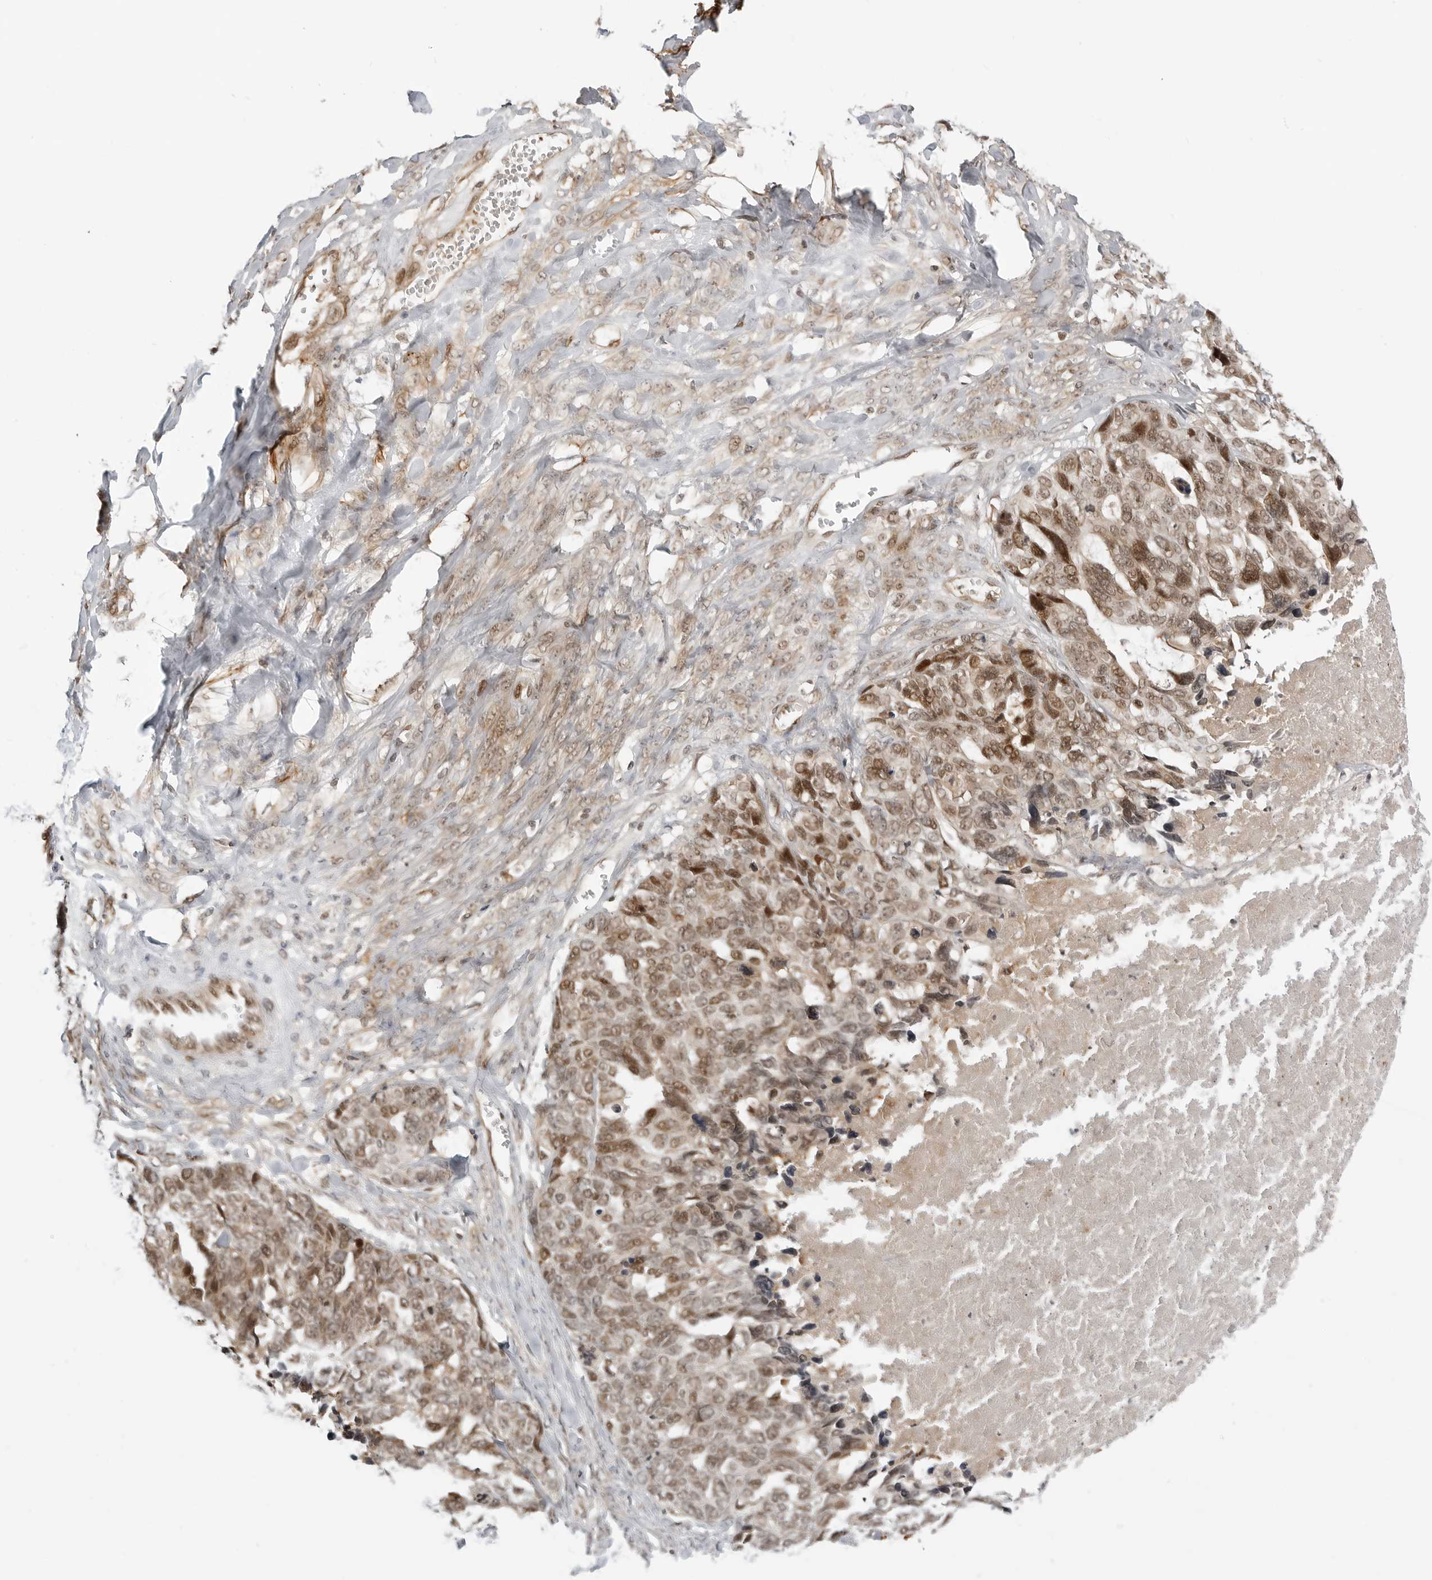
{"staining": {"intensity": "moderate", "quantity": ">75%", "location": "cytoplasmic/membranous,nuclear"}, "tissue": "ovarian cancer", "cell_type": "Tumor cells", "image_type": "cancer", "snomed": [{"axis": "morphology", "description": "Cystadenocarcinoma, serous, NOS"}, {"axis": "topography", "description": "Ovary"}], "caption": "The immunohistochemical stain labels moderate cytoplasmic/membranous and nuclear positivity in tumor cells of ovarian serous cystadenocarcinoma tissue.", "gene": "C8orf33", "patient": {"sex": "female", "age": 79}}